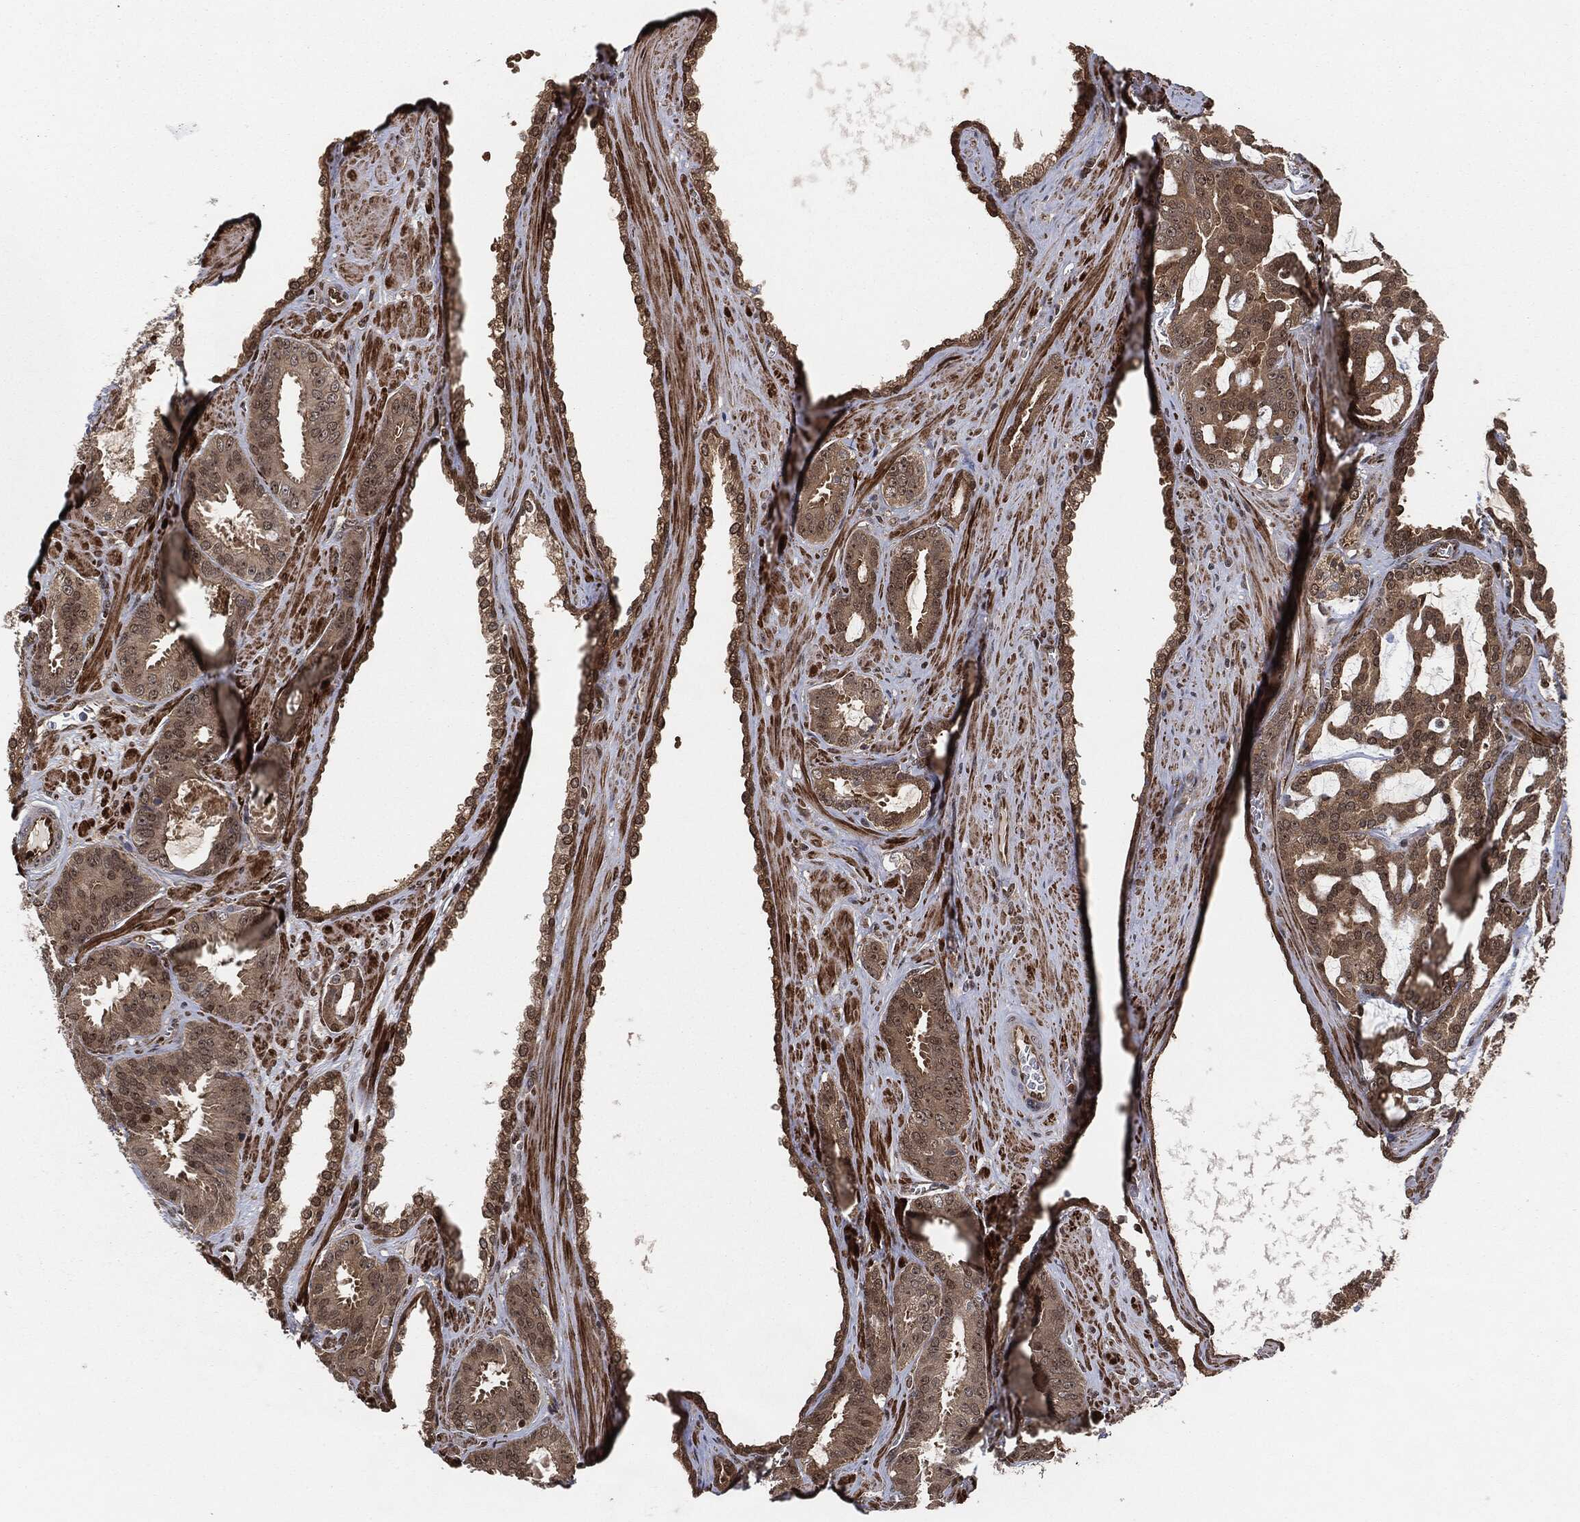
{"staining": {"intensity": "moderate", "quantity": ">75%", "location": "cytoplasmic/membranous"}, "tissue": "prostate cancer", "cell_type": "Tumor cells", "image_type": "cancer", "snomed": [{"axis": "morphology", "description": "Adenocarcinoma, NOS"}, {"axis": "topography", "description": "Prostate"}], "caption": "This histopathology image reveals immunohistochemistry staining of human prostate adenocarcinoma, with medium moderate cytoplasmic/membranous positivity in about >75% of tumor cells.", "gene": "CAPRIN2", "patient": {"sex": "male", "age": 67}}